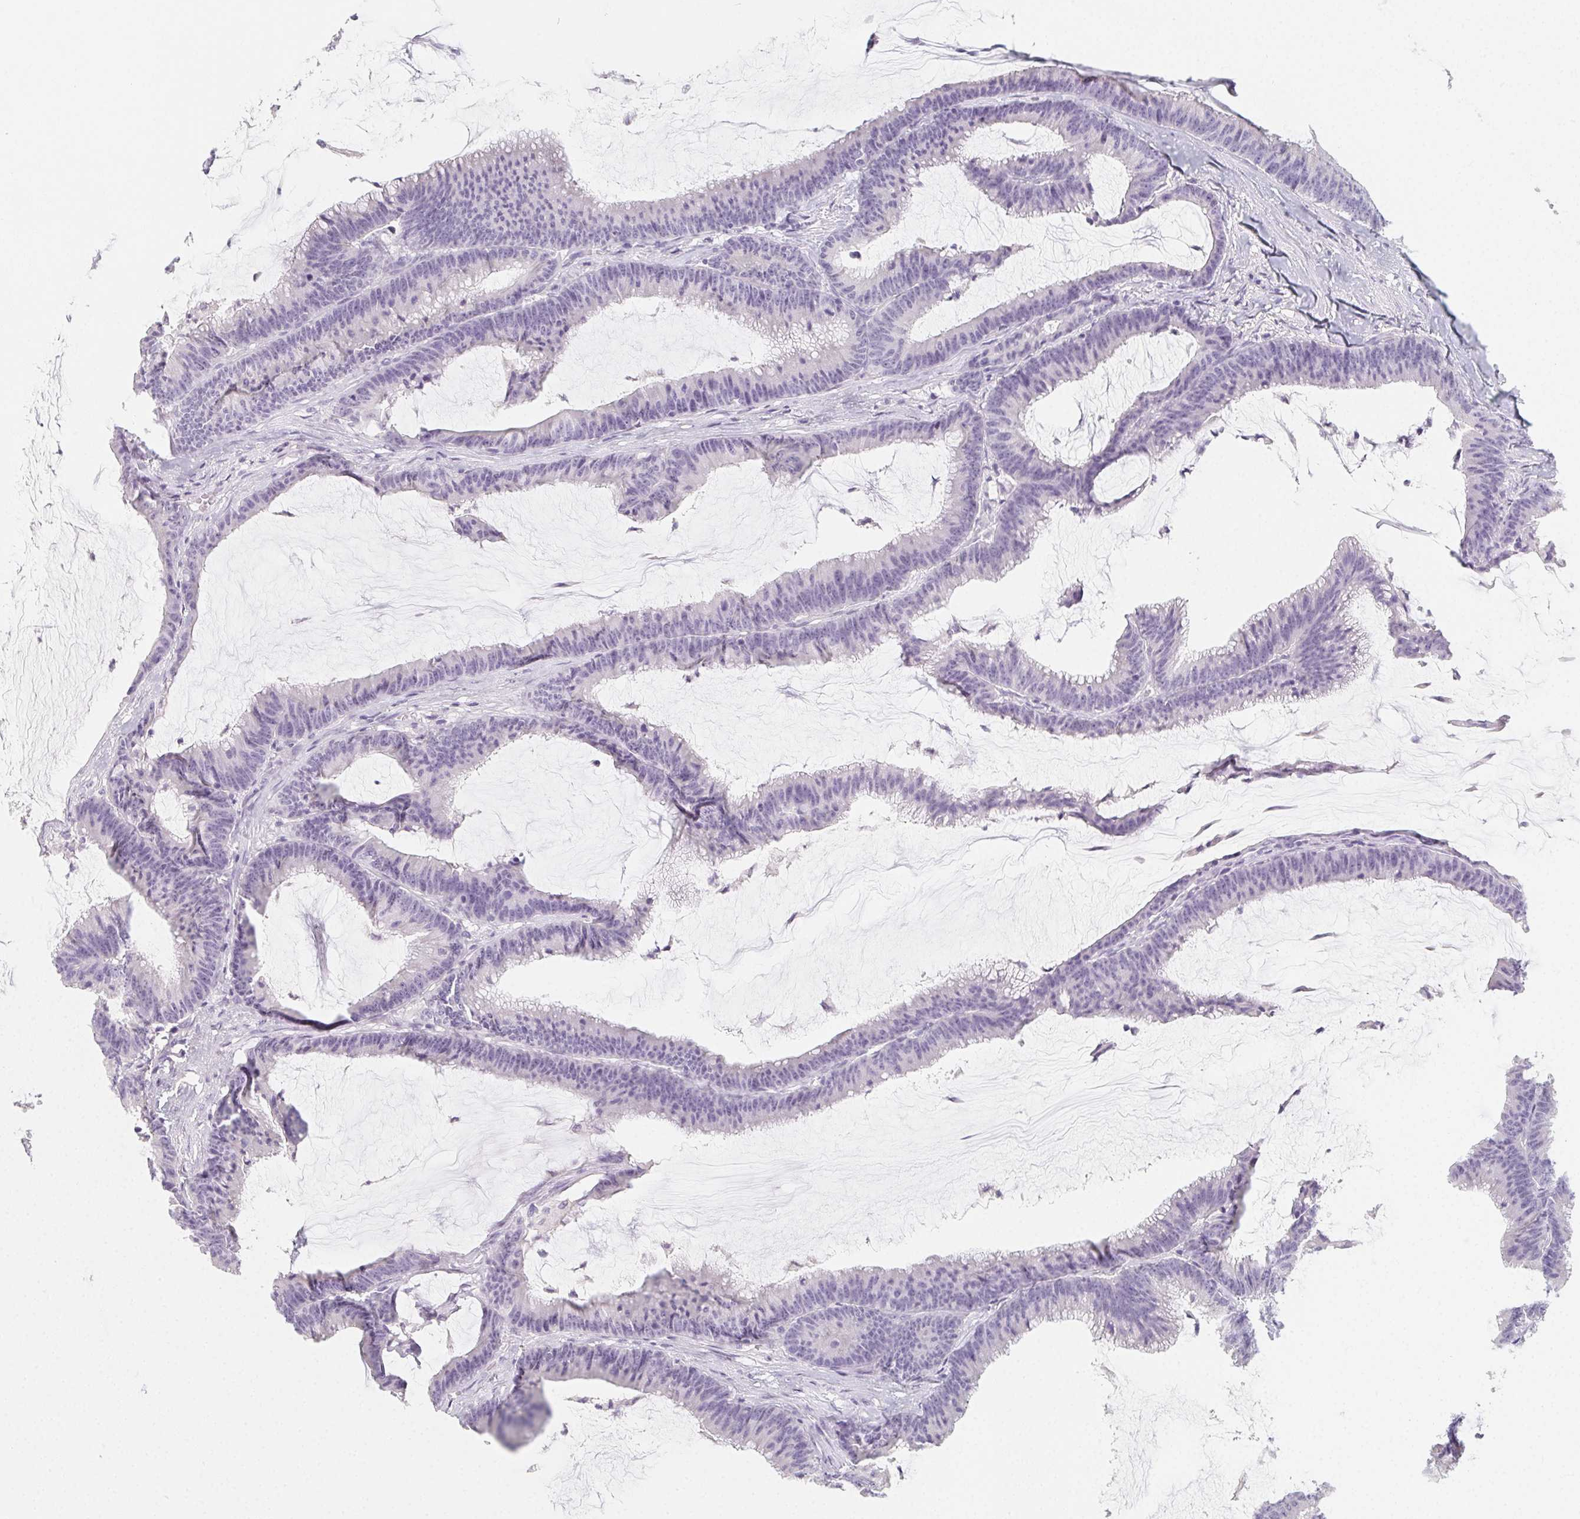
{"staining": {"intensity": "negative", "quantity": "none", "location": "none"}, "tissue": "colorectal cancer", "cell_type": "Tumor cells", "image_type": "cancer", "snomed": [{"axis": "morphology", "description": "Adenocarcinoma, NOS"}, {"axis": "topography", "description": "Colon"}], "caption": "This is an immunohistochemistry (IHC) histopathology image of colorectal cancer (adenocarcinoma). There is no expression in tumor cells.", "gene": "GLIPR1L1", "patient": {"sex": "female", "age": 78}}